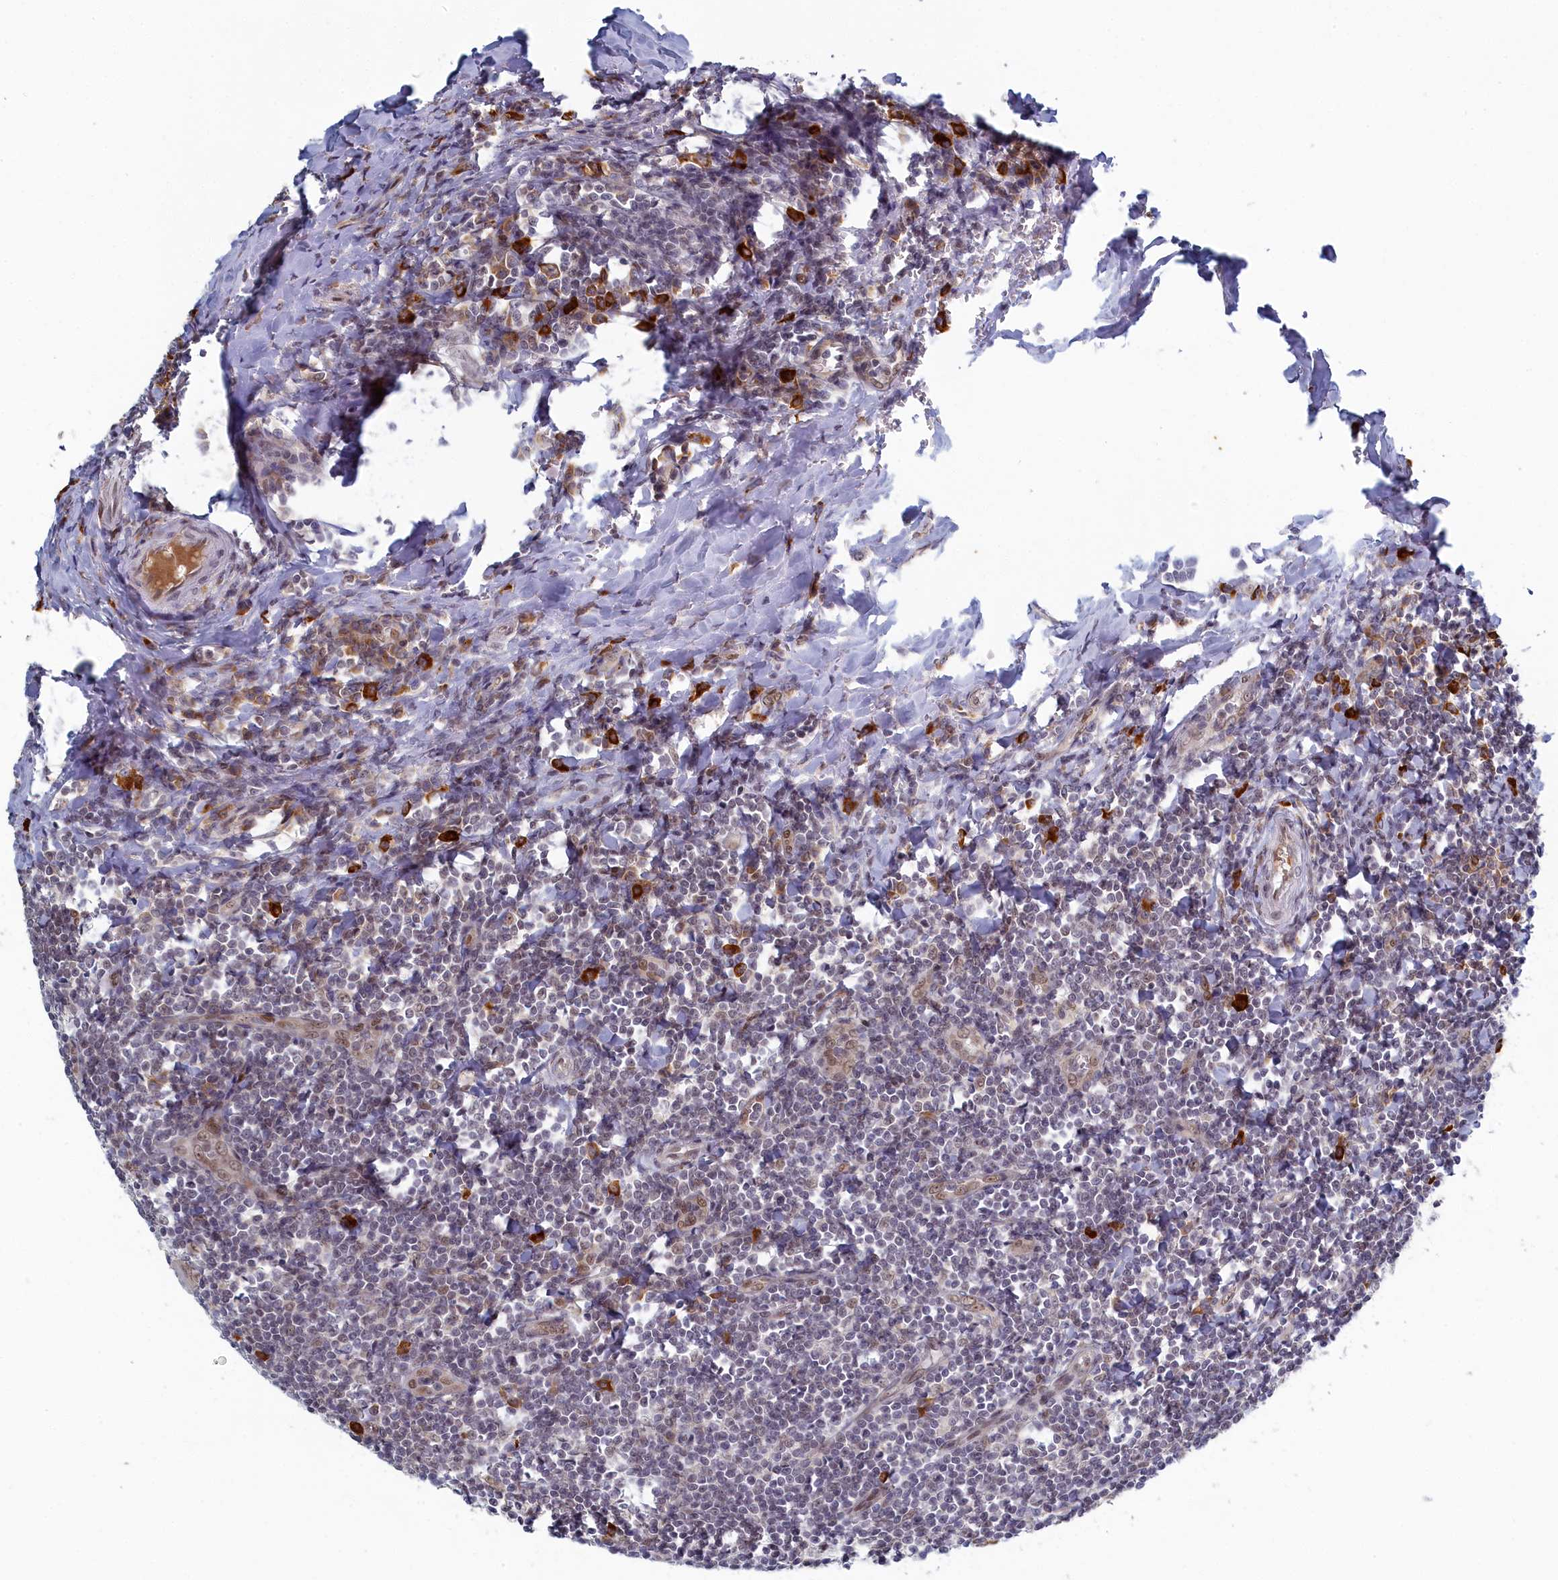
{"staining": {"intensity": "moderate", "quantity": "<25%", "location": "cytoplasmic/membranous,nuclear"}, "tissue": "tonsil", "cell_type": "Germinal center cells", "image_type": "normal", "snomed": [{"axis": "morphology", "description": "Normal tissue, NOS"}, {"axis": "topography", "description": "Tonsil"}], "caption": "IHC photomicrograph of benign tonsil: human tonsil stained using IHC demonstrates low levels of moderate protein expression localized specifically in the cytoplasmic/membranous,nuclear of germinal center cells, appearing as a cytoplasmic/membranous,nuclear brown color.", "gene": "DNAJC17", "patient": {"sex": "male", "age": 27}}